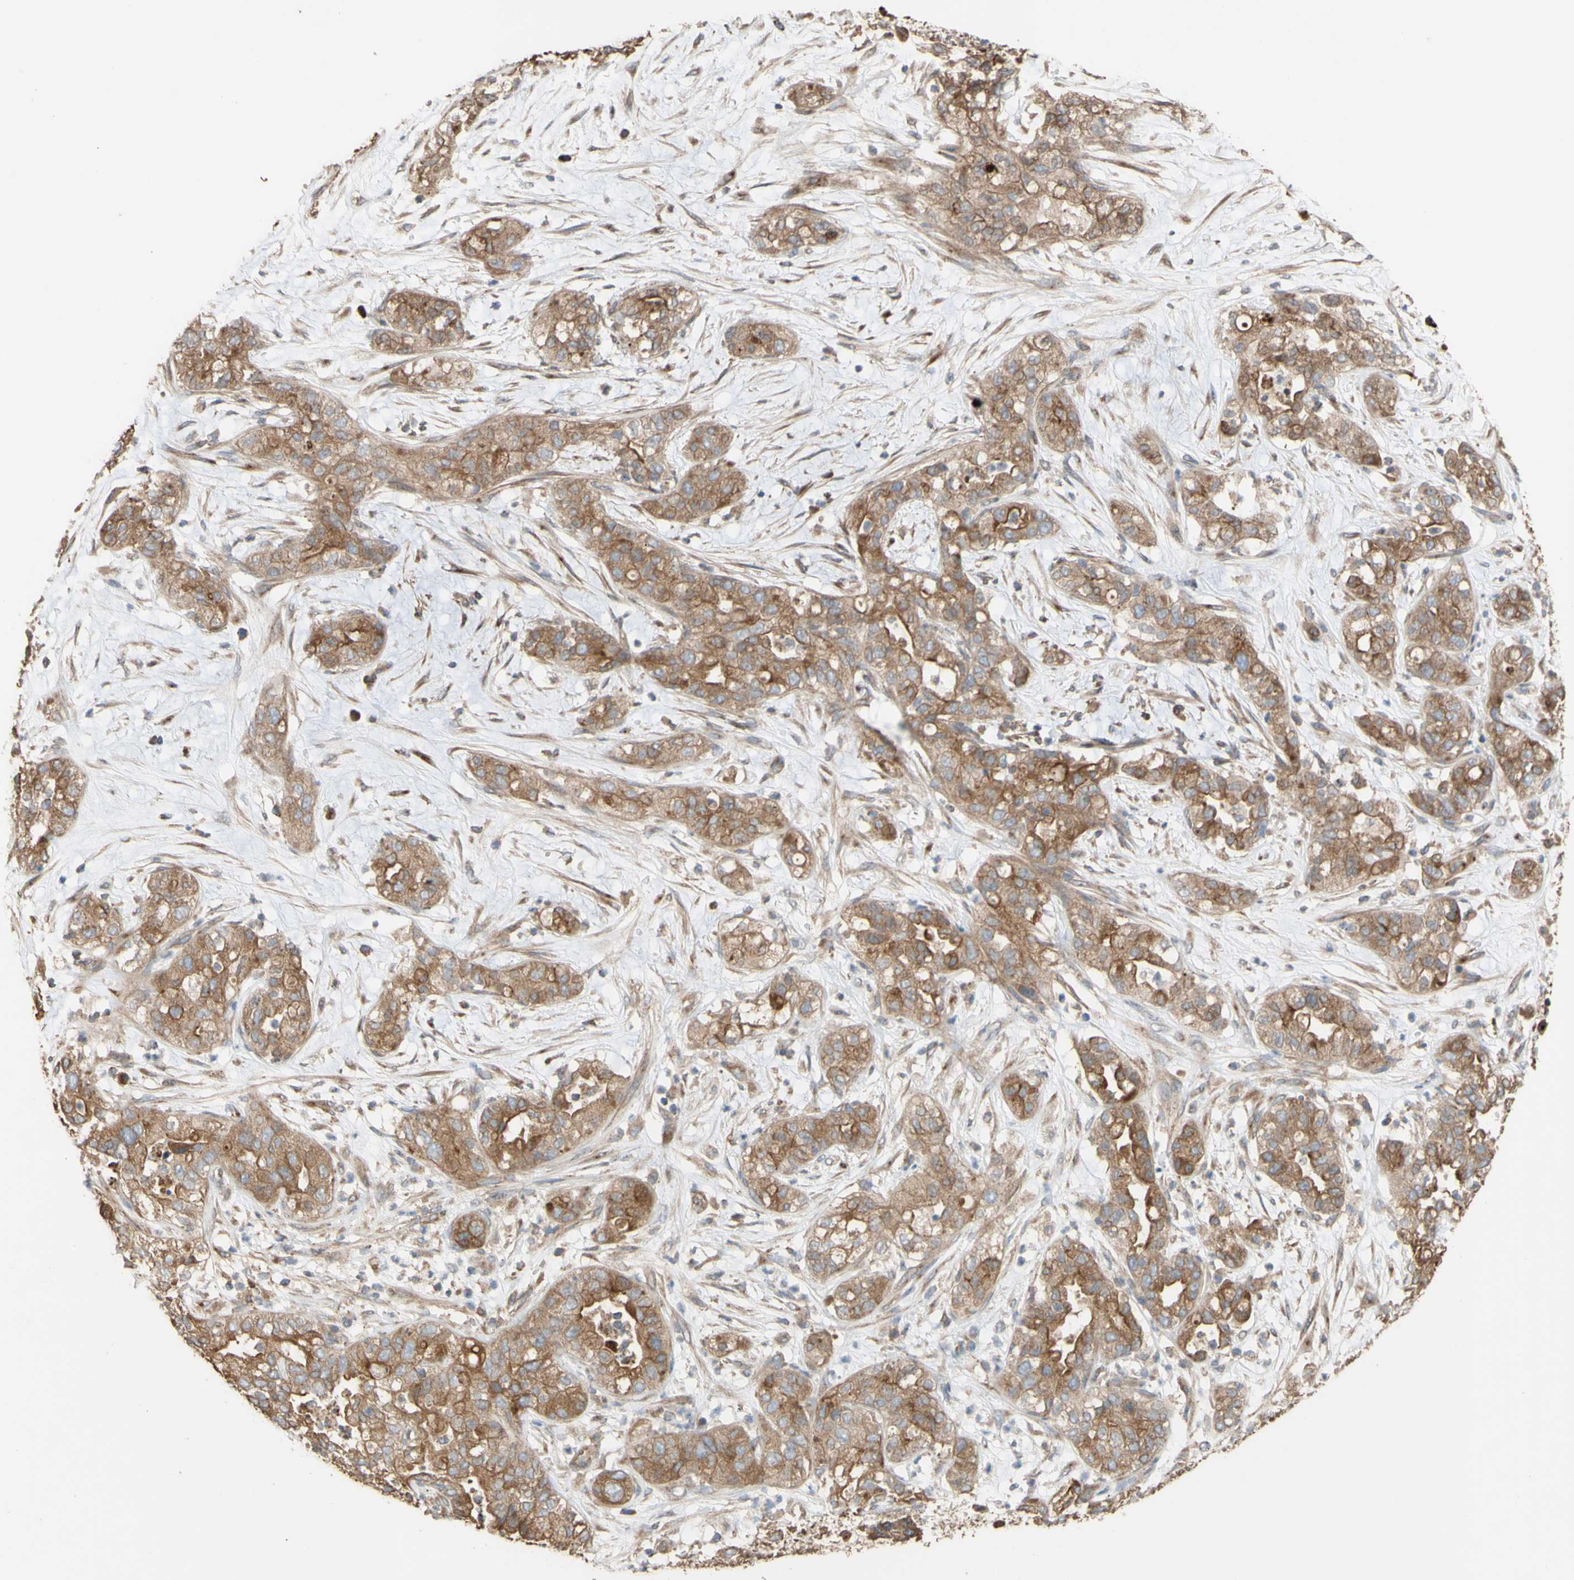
{"staining": {"intensity": "moderate", "quantity": ">75%", "location": "cytoplasmic/membranous"}, "tissue": "pancreatic cancer", "cell_type": "Tumor cells", "image_type": "cancer", "snomed": [{"axis": "morphology", "description": "Adenocarcinoma, NOS"}, {"axis": "topography", "description": "Pancreas"}], "caption": "IHC image of neoplastic tissue: human pancreatic cancer stained using immunohistochemistry exhibits medium levels of moderate protein expression localized specifically in the cytoplasmic/membranous of tumor cells, appearing as a cytoplasmic/membranous brown color.", "gene": "NECTIN3", "patient": {"sex": "female", "age": 78}}